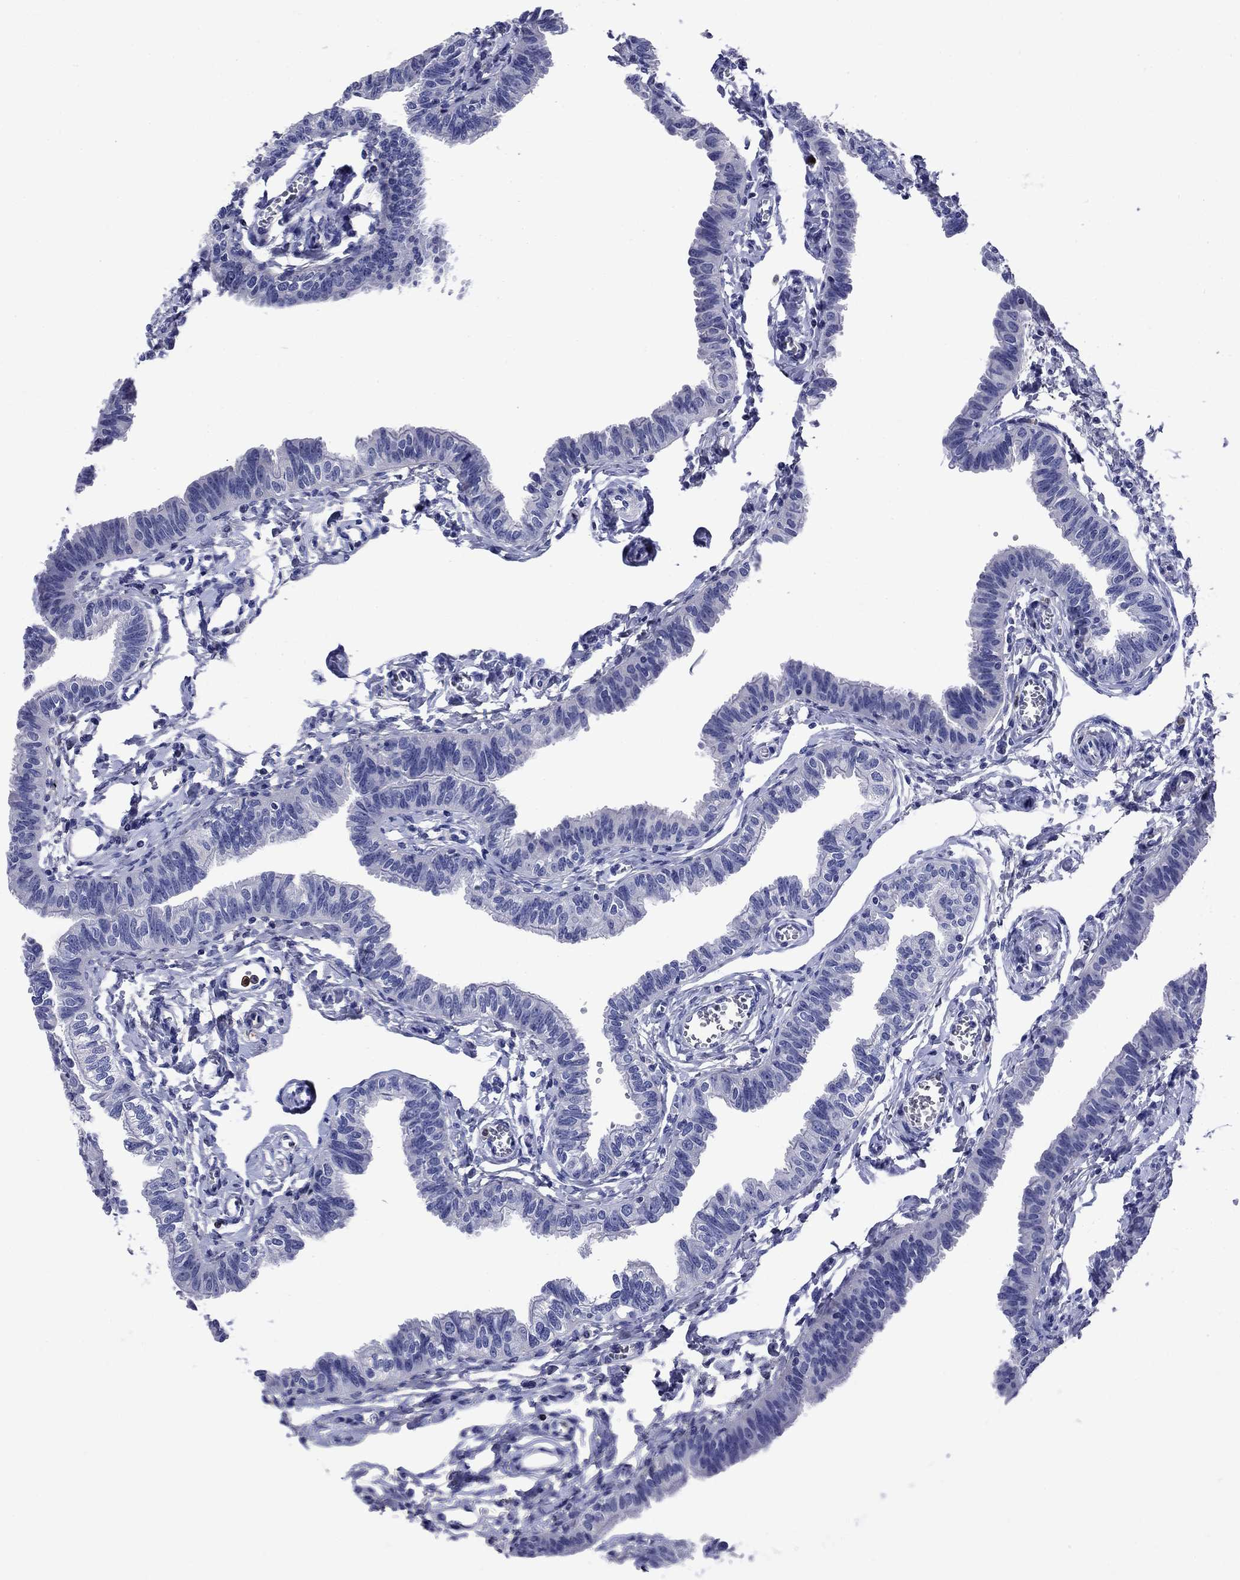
{"staining": {"intensity": "negative", "quantity": "none", "location": "none"}, "tissue": "fallopian tube", "cell_type": "Glandular cells", "image_type": "normal", "snomed": [{"axis": "morphology", "description": "Normal tissue, NOS"}, {"axis": "topography", "description": "Fallopian tube"}], "caption": "Immunohistochemistry (IHC) of unremarkable fallopian tube shows no positivity in glandular cells. Nuclei are stained in blue.", "gene": "TFR2", "patient": {"sex": "female", "age": 54}}